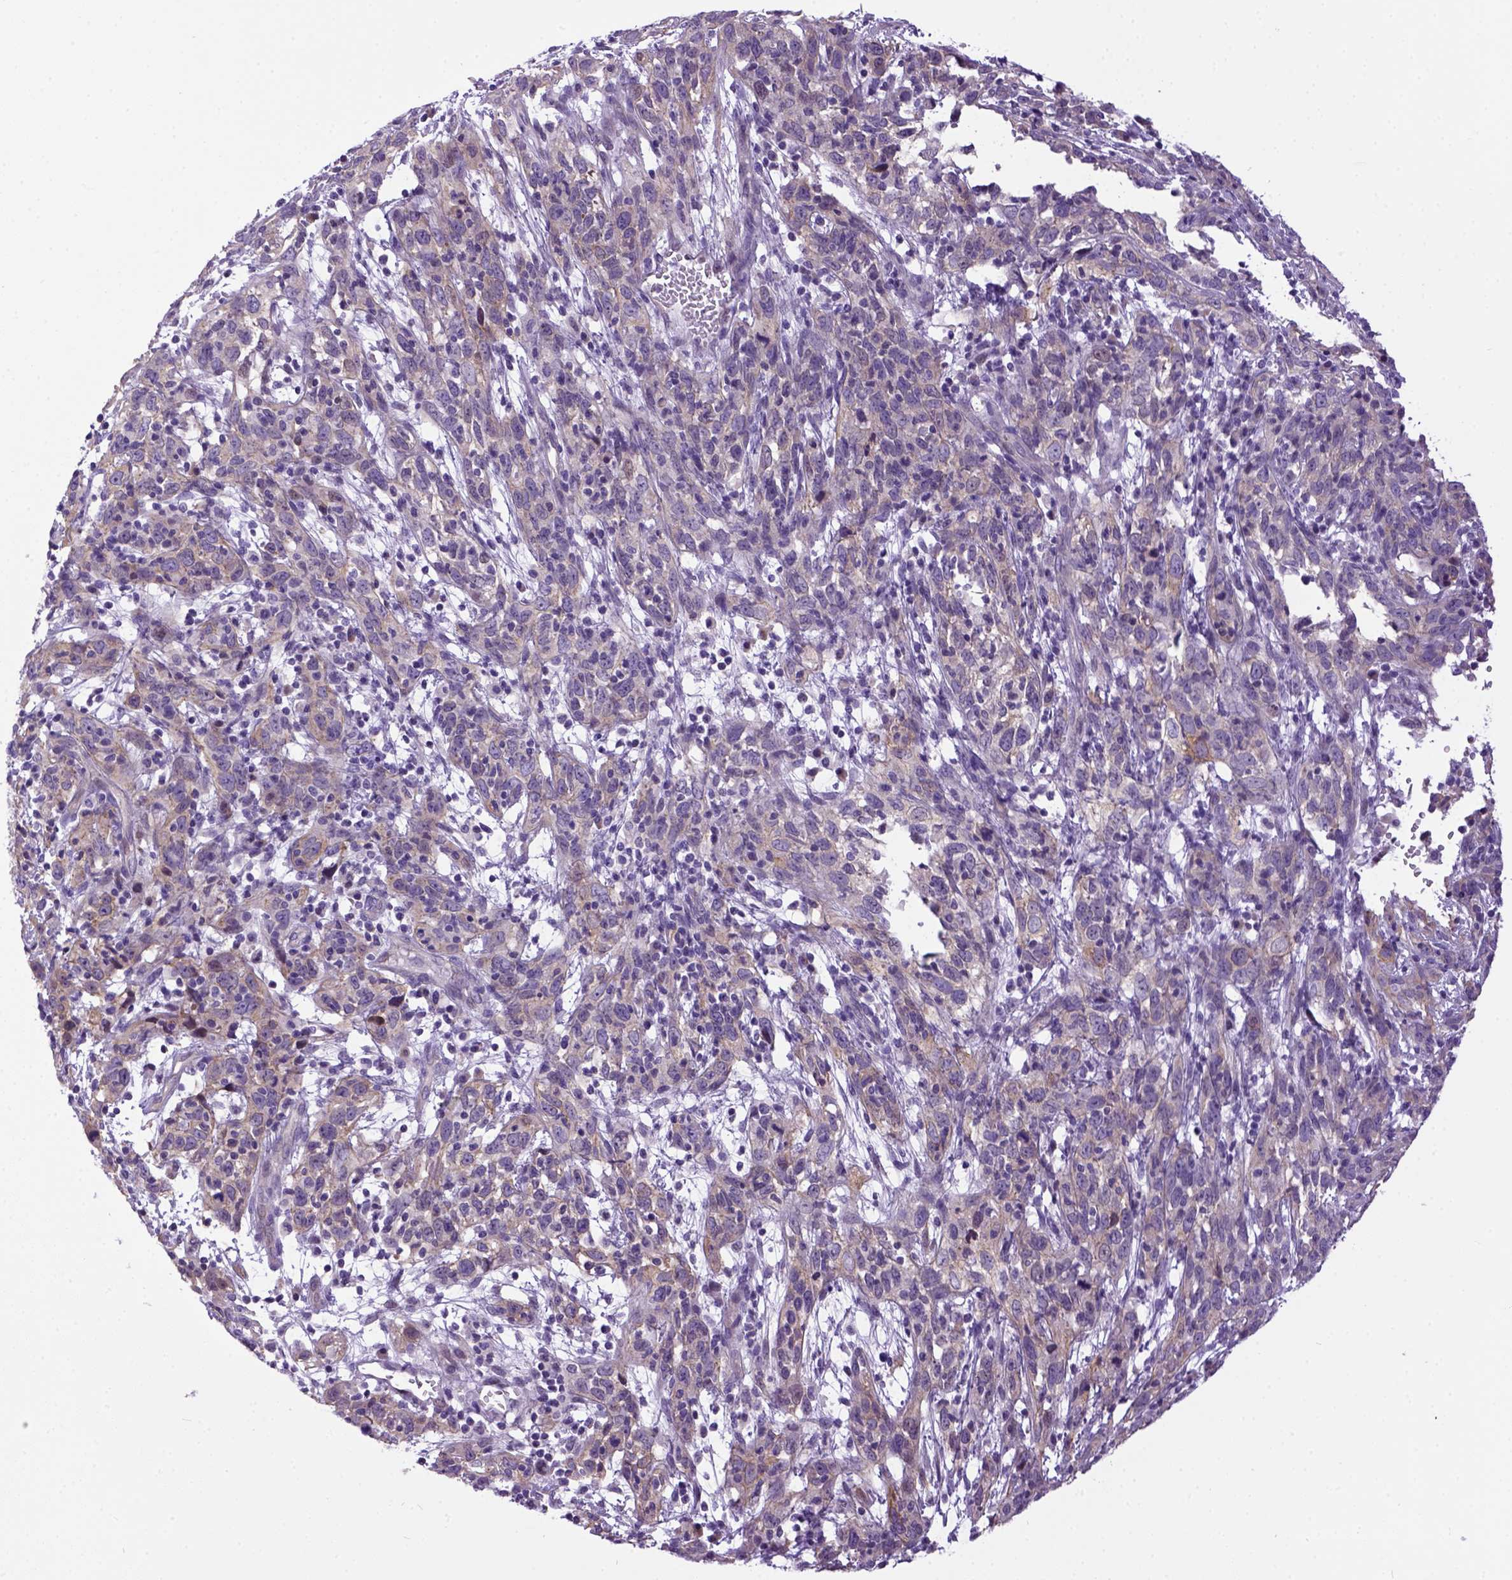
{"staining": {"intensity": "weak", "quantity": "25%-75%", "location": "cytoplasmic/membranous"}, "tissue": "cervical cancer", "cell_type": "Tumor cells", "image_type": "cancer", "snomed": [{"axis": "morphology", "description": "Adenocarcinoma, NOS"}, {"axis": "topography", "description": "Cervix"}], "caption": "Cervical adenocarcinoma stained for a protein exhibits weak cytoplasmic/membranous positivity in tumor cells.", "gene": "NEK5", "patient": {"sex": "female", "age": 40}}